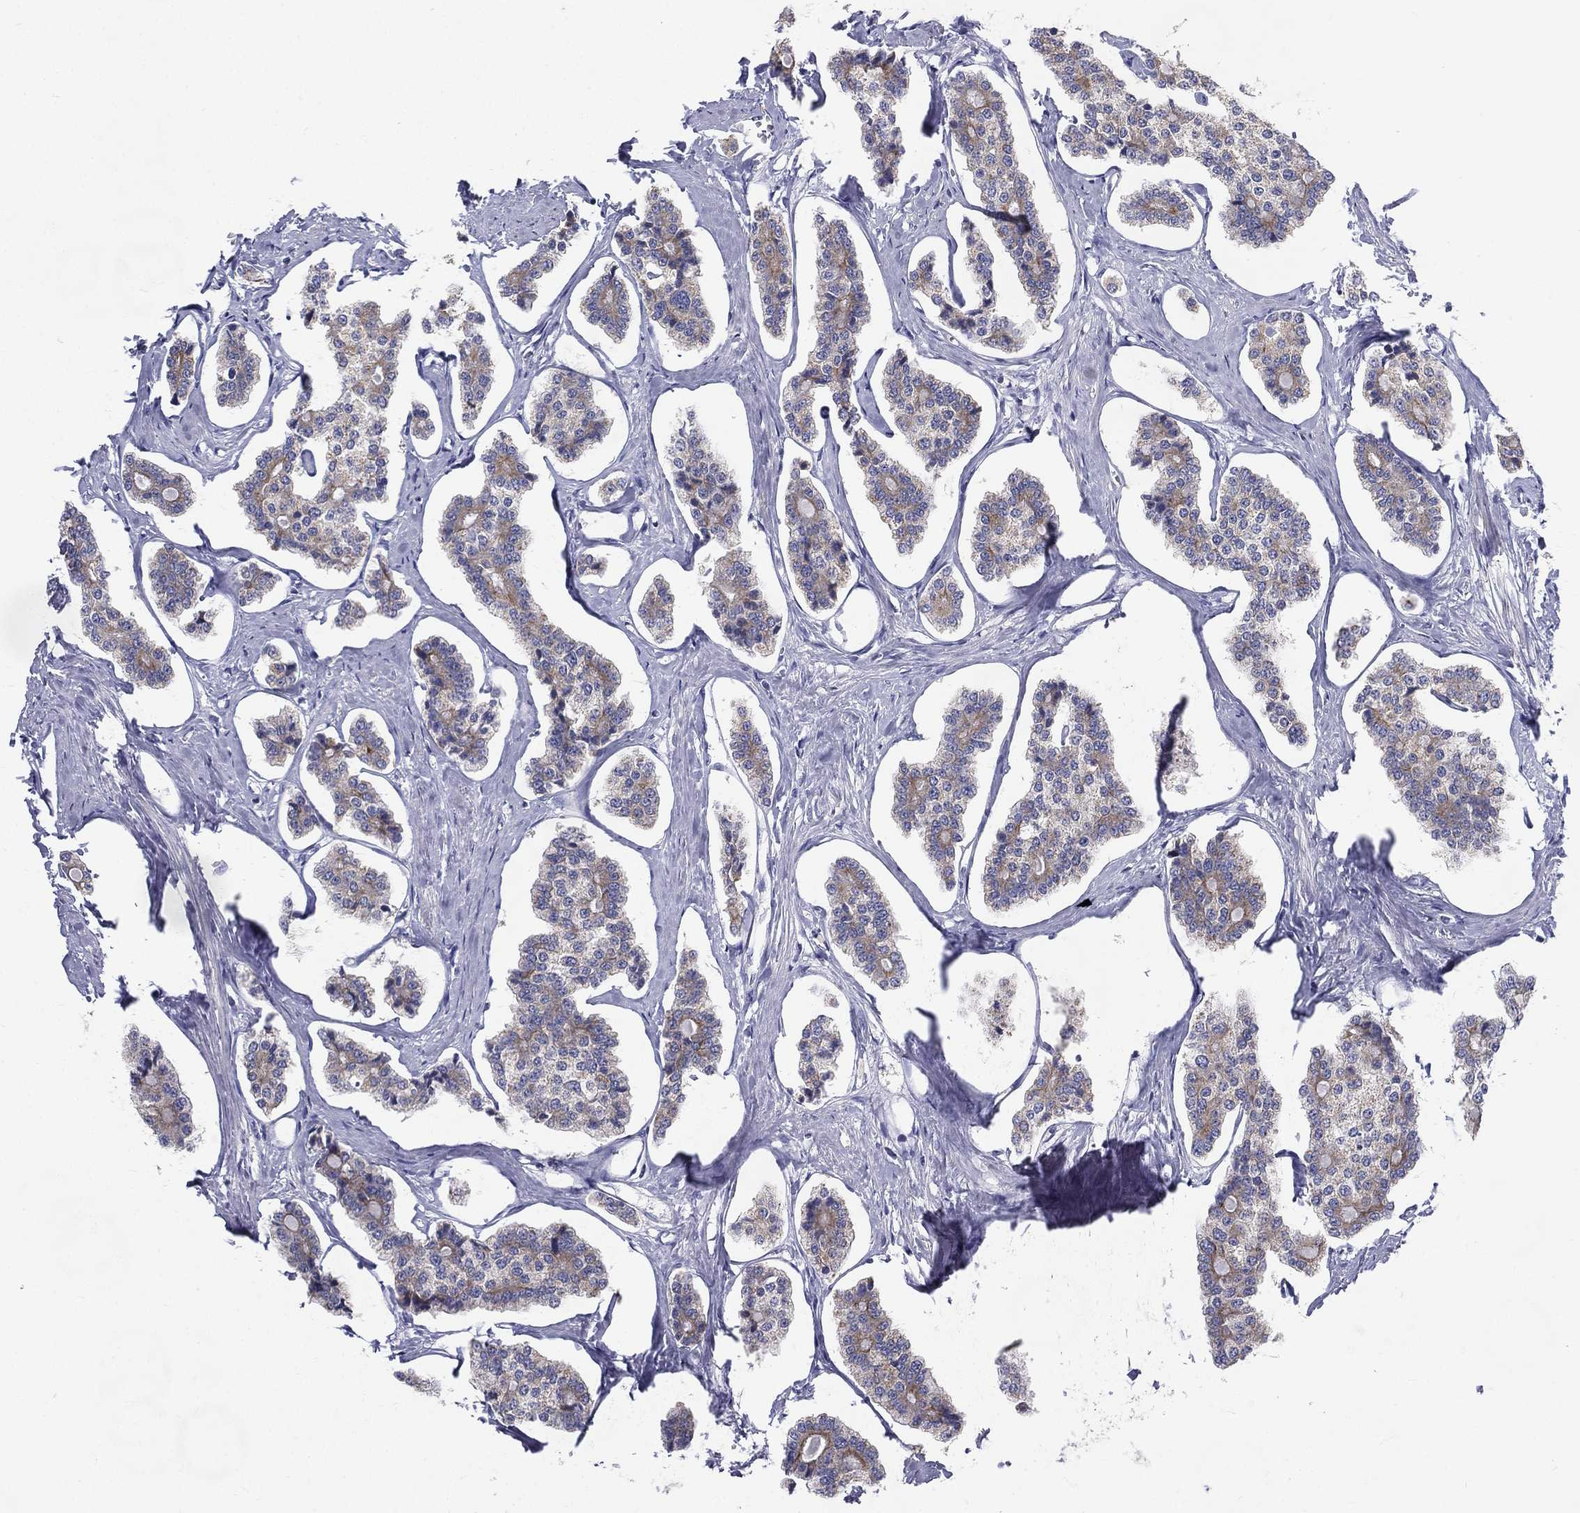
{"staining": {"intensity": "weak", "quantity": "25%-75%", "location": "cytoplasmic/membranous"}, "tissue": "carcinoid", "cell_type": "Tumor cells", "image_type": "cancer", "snomed": [{"axis": "morphology", "description": "Carcinoid, malignant, NOS"}, {"axis": "topography", "description": "Small intestine"}], "caption": "A high-resolution image shows IHC staining of malignant carcinoid, which reveals weak cytoplasmic/membranous expression in approximately 25%-75% of tumor cells.", "gene": "PWWP3A", "patient": {"sex": "female", "age": 65}}